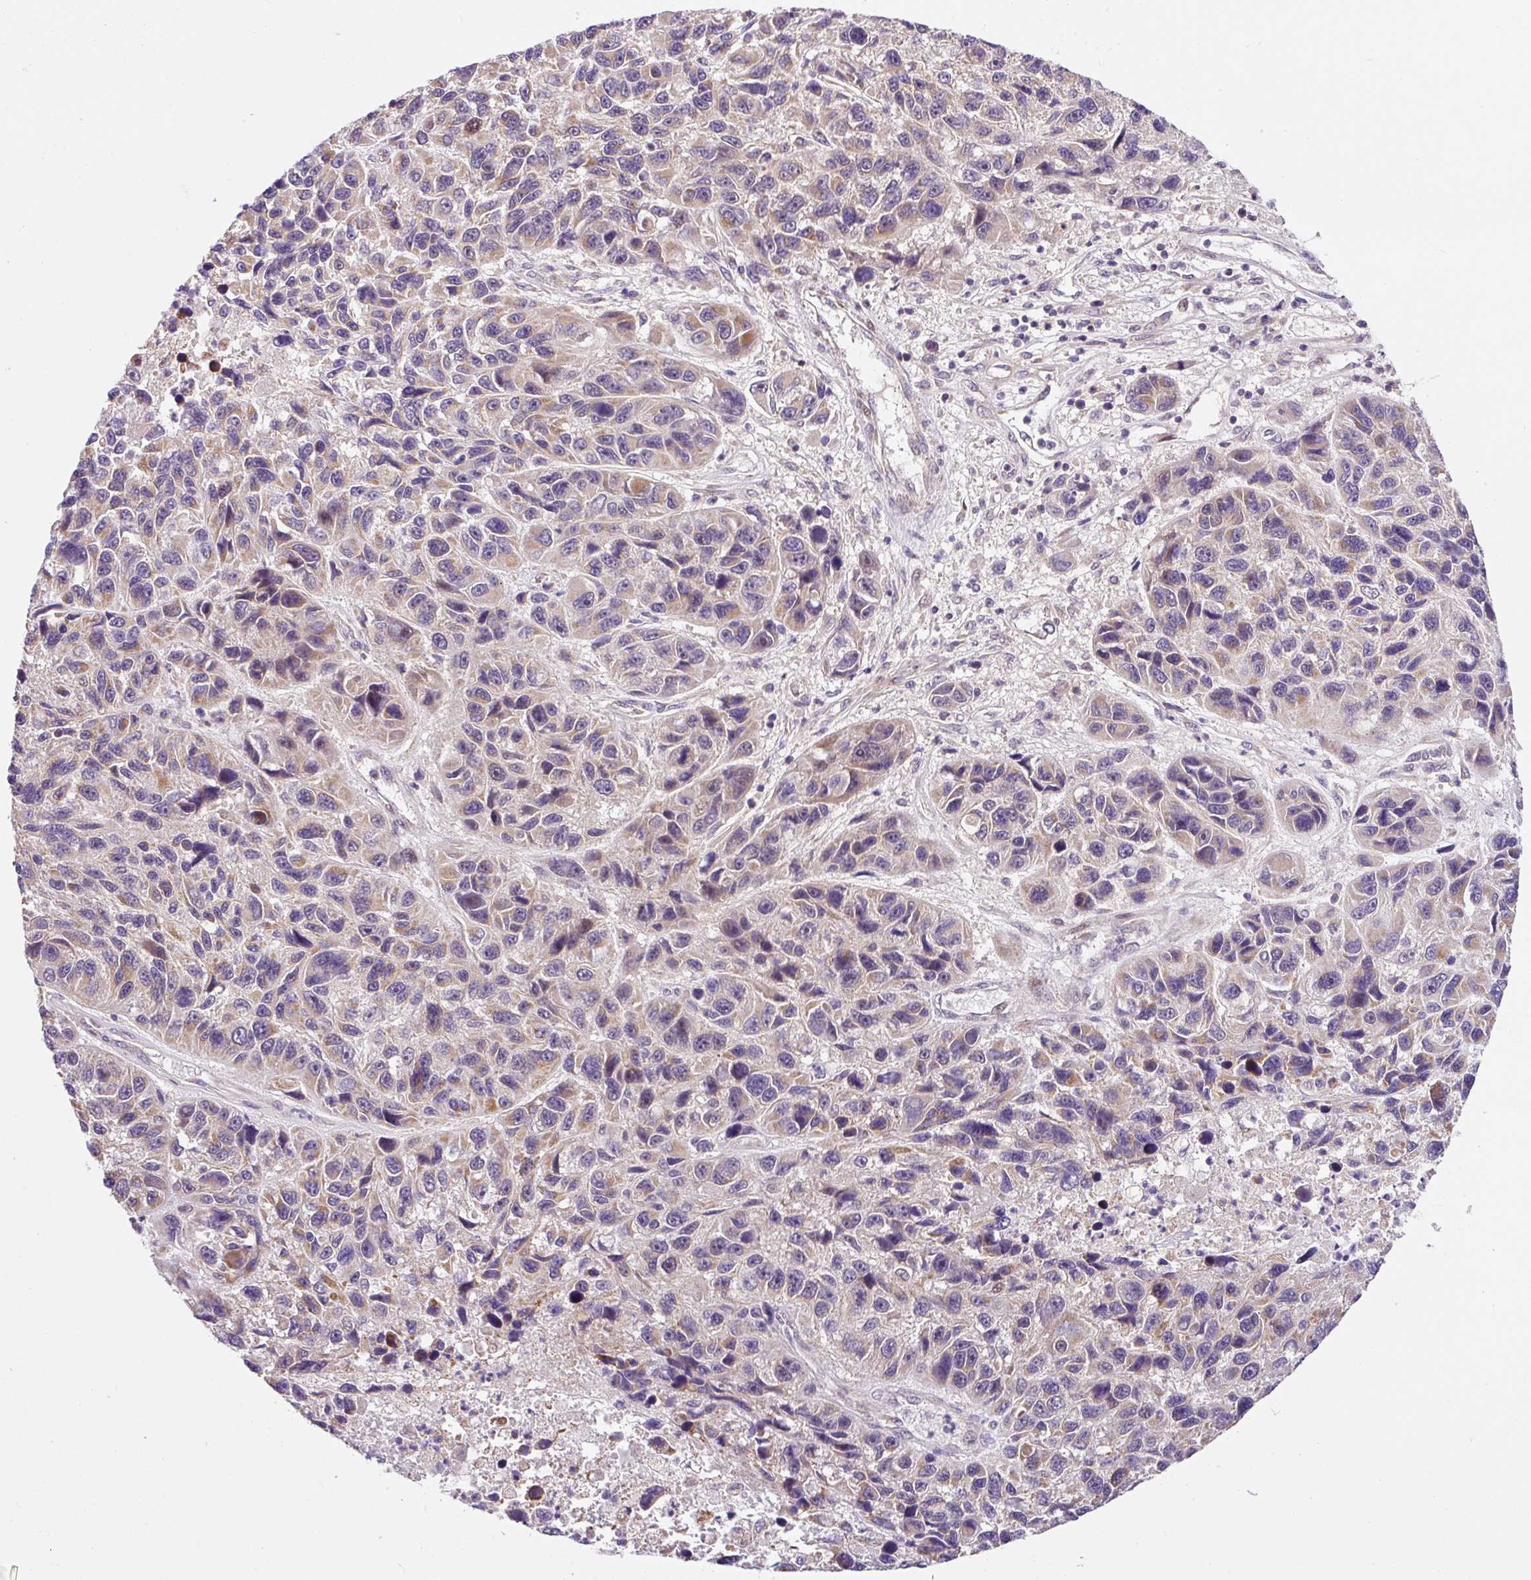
{"staining": {"intensity": "moderate", "quantity": "<25%", "location": "cytoplasmic/membranous"}, "tissue": "melanoma", "cell_type": "Tumor cells", "image_type": "cancer", "snomed": [{"axis": "morphology", "description": "Malignant melanoma, NOS"}, {"axis": "topography", "description": "Skin"}], "caption": "Human melanoma stained with a brown dye reveals moderate cytoplasmic/membranous positive expression in about <25% of tumor cells.", "gene": "SARS2", "patient": {"sex": "male", "age": 53}}